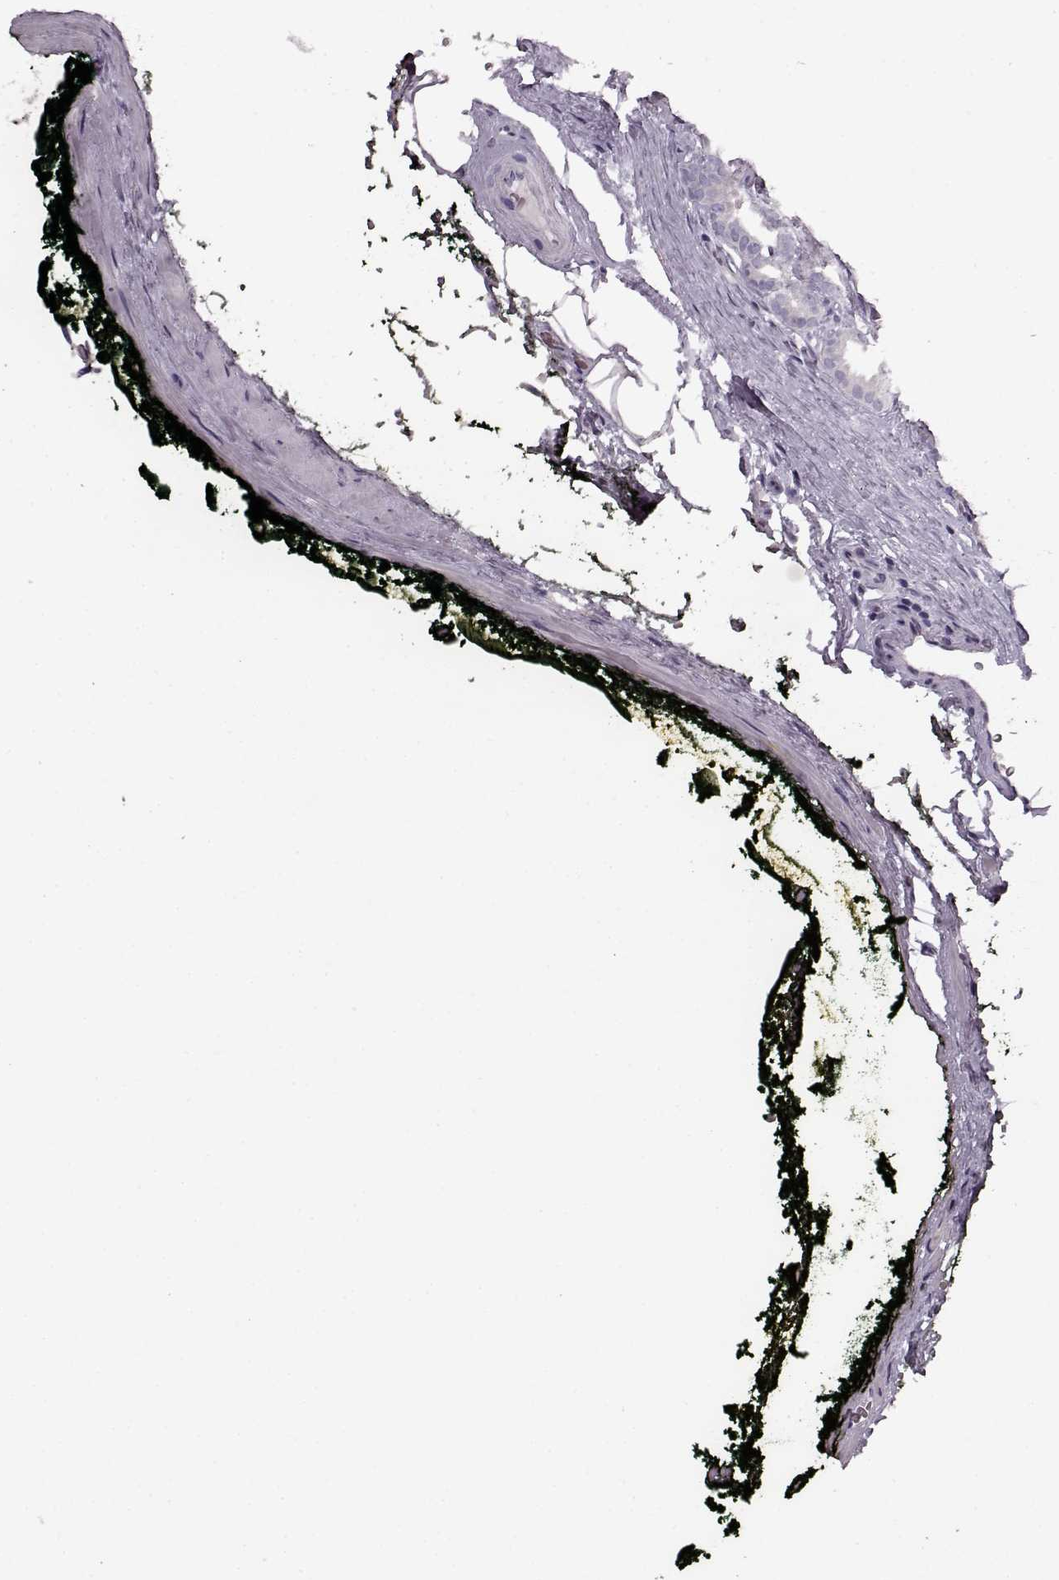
{"staining": {"intensity": "negative", "quantity": "none", "location": "none"}, "tissue": "prostate cancer", "cell_type": "Tumor cells", "image_type": "cancer", "snomed": [{"axis": "morphology", "description": "Adenocarcinoma, NOS"}, {"axis": "topography", "description": "Prostate"}], "caption": "A photomicrograph of human prostate adenocarcinoma is negative for staining in tumor cells.", "gene": "RP1L1", "patient": {"sex": "male", "age": 64}}